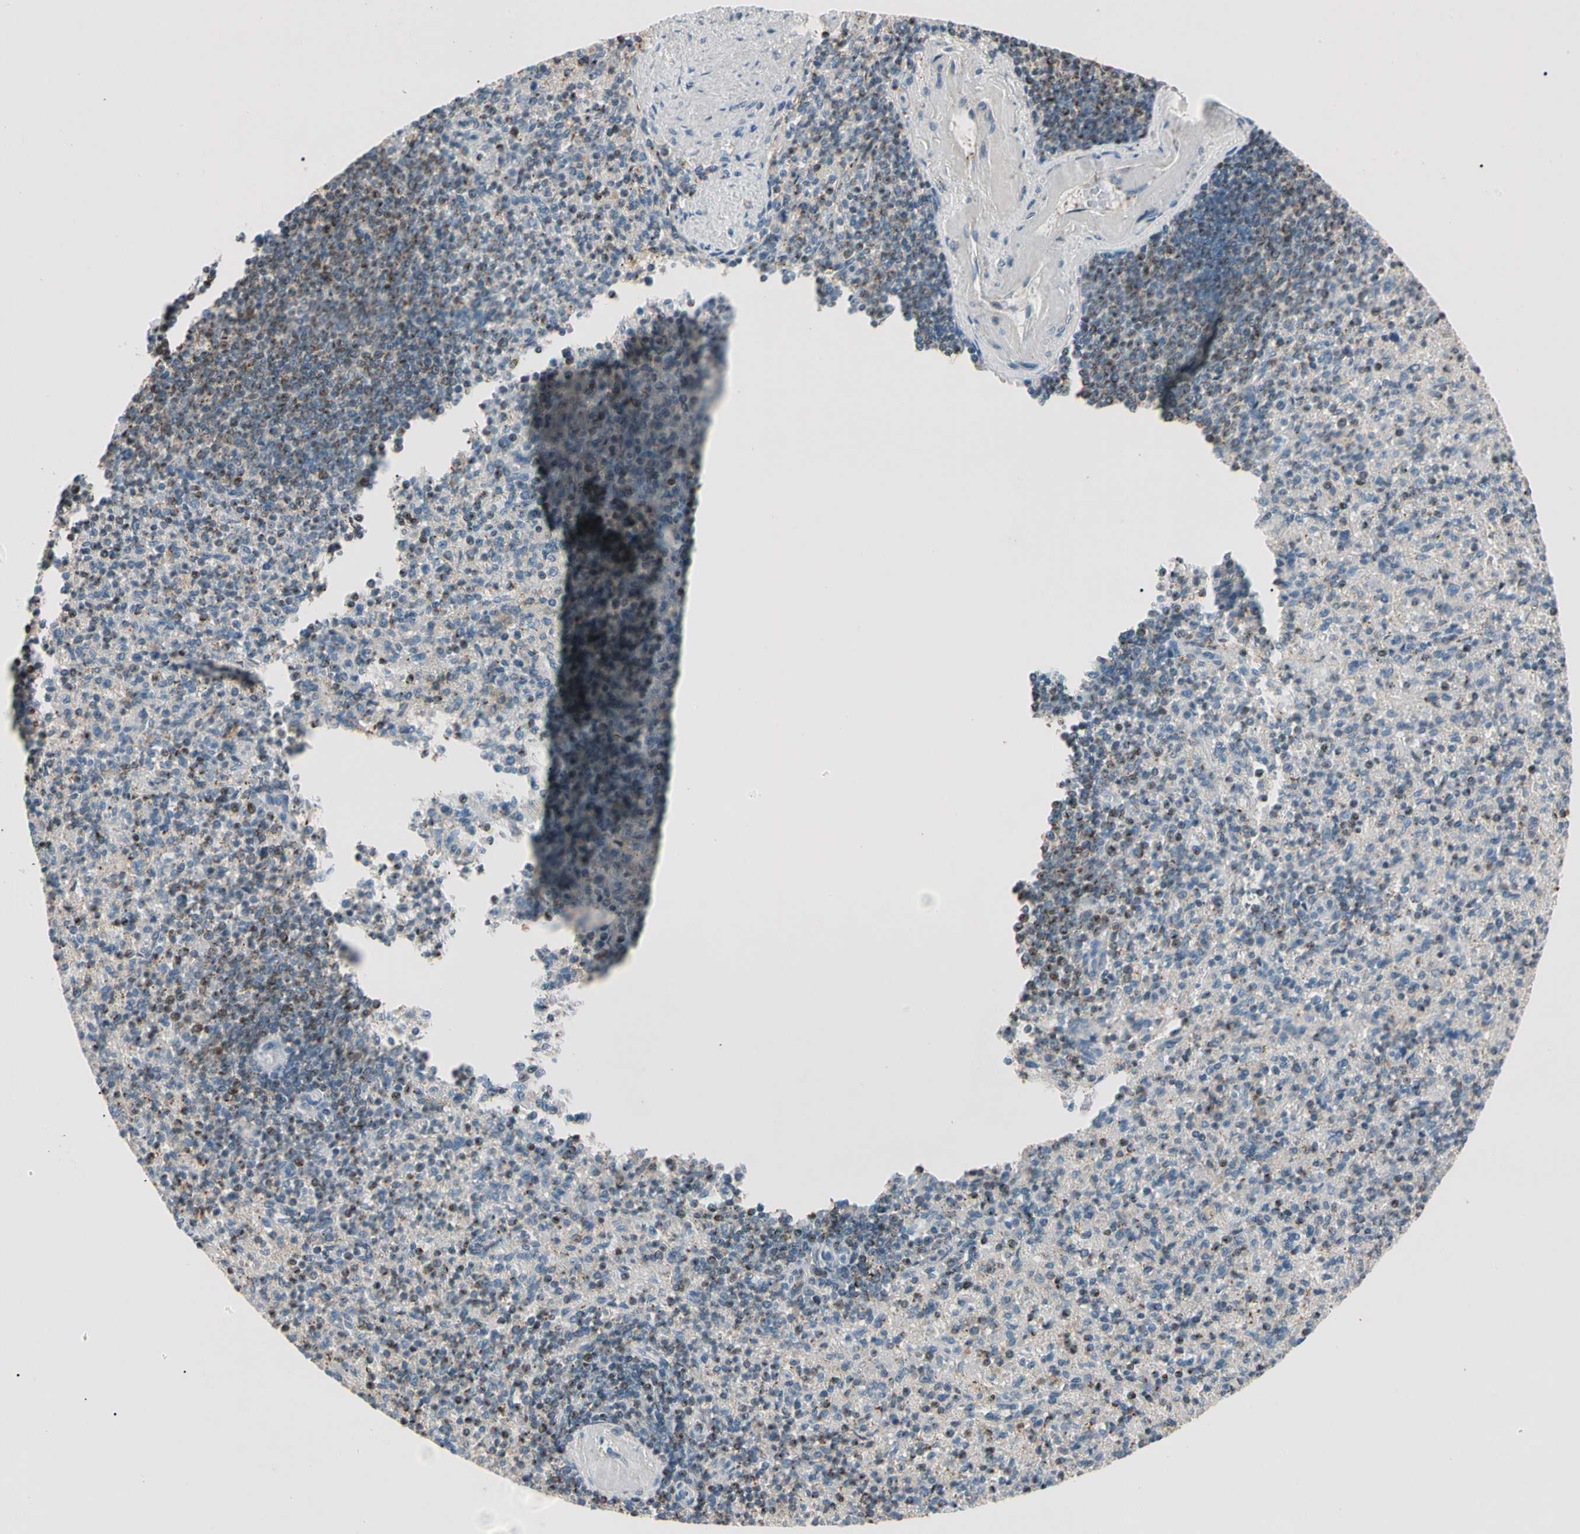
{"staining": {"intensity": "weak", "quantity": ">75%", "location": "cytoplasmic/membranous"}, "tissue": "spleen", "cell_type": "Cells in red pulp", "image_type": "normal", "snomed": [{"axis": "morphology", "description": "Normal tissue, NOS"}, {"axis": "topography", "description": "Spleen"}], "caption": "A micrograph showing weak cytoplasmic/membranous expression in about >75% of cells in red pulp in normal spleen, as visualized by brown immunohistochemical staining.", "gene": "CDH6", "patient": {"sex": "female", "age": 74}}